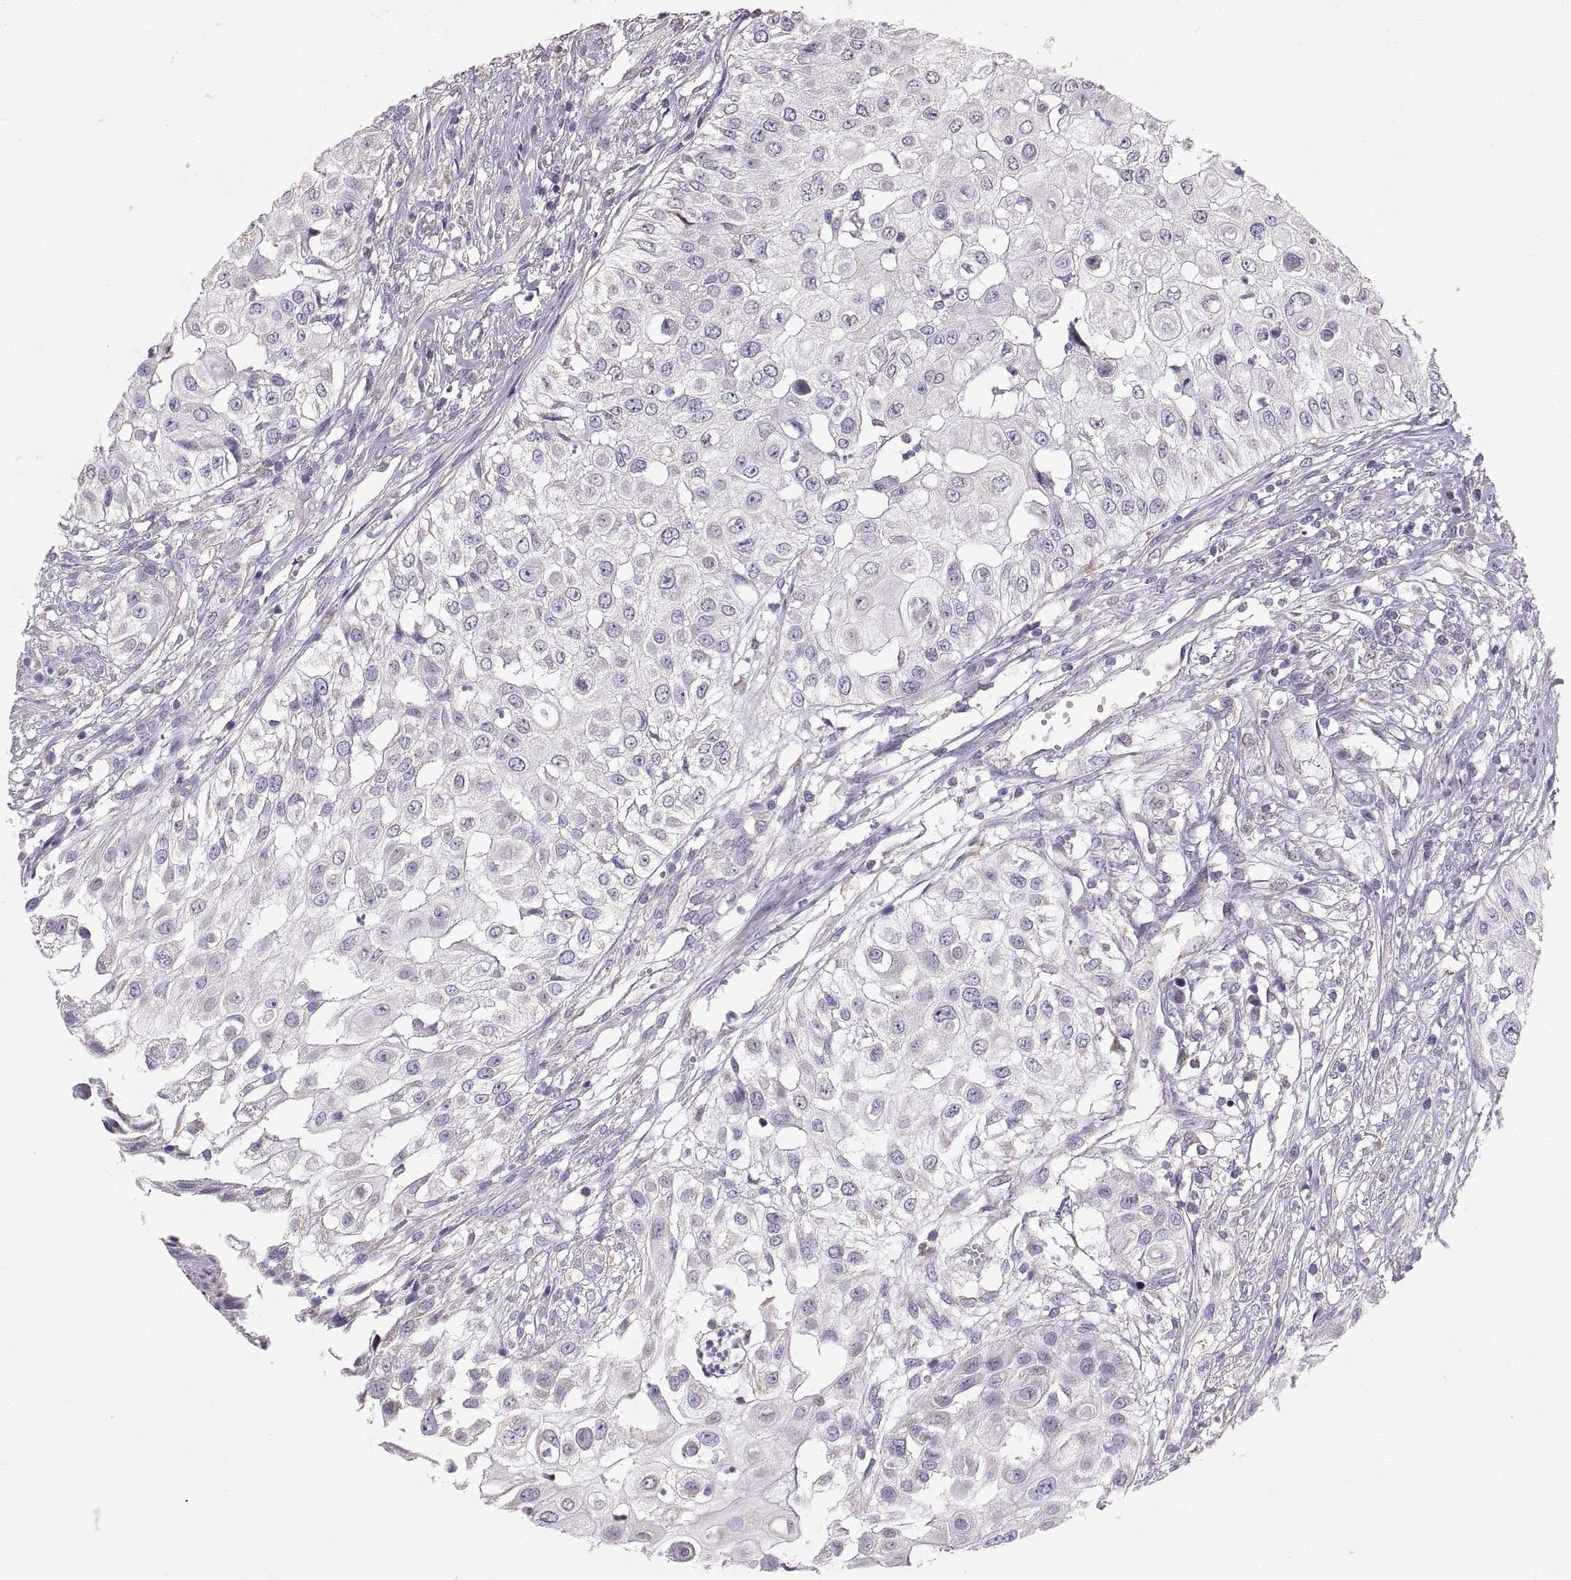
{"staining": {"intensity": "negative", "quantity": "none", "location": "none"}, "tissue": "urothelial cancer", "cell_type": "Tumor cells", "image_type": "cancer", "snomed": [{"axis": "morphology", "description": "Urothelial carcinoma, High grade"}, {"axis": "topography", "description": "Urinary bladder"}], "caption": "The photomicrograph demonstrates no staining of tumor cells in urothelial cancer. Nuclei are stained in blue.", "gene": "STMND1", "patient": {"sex": "female", "age": 79}}